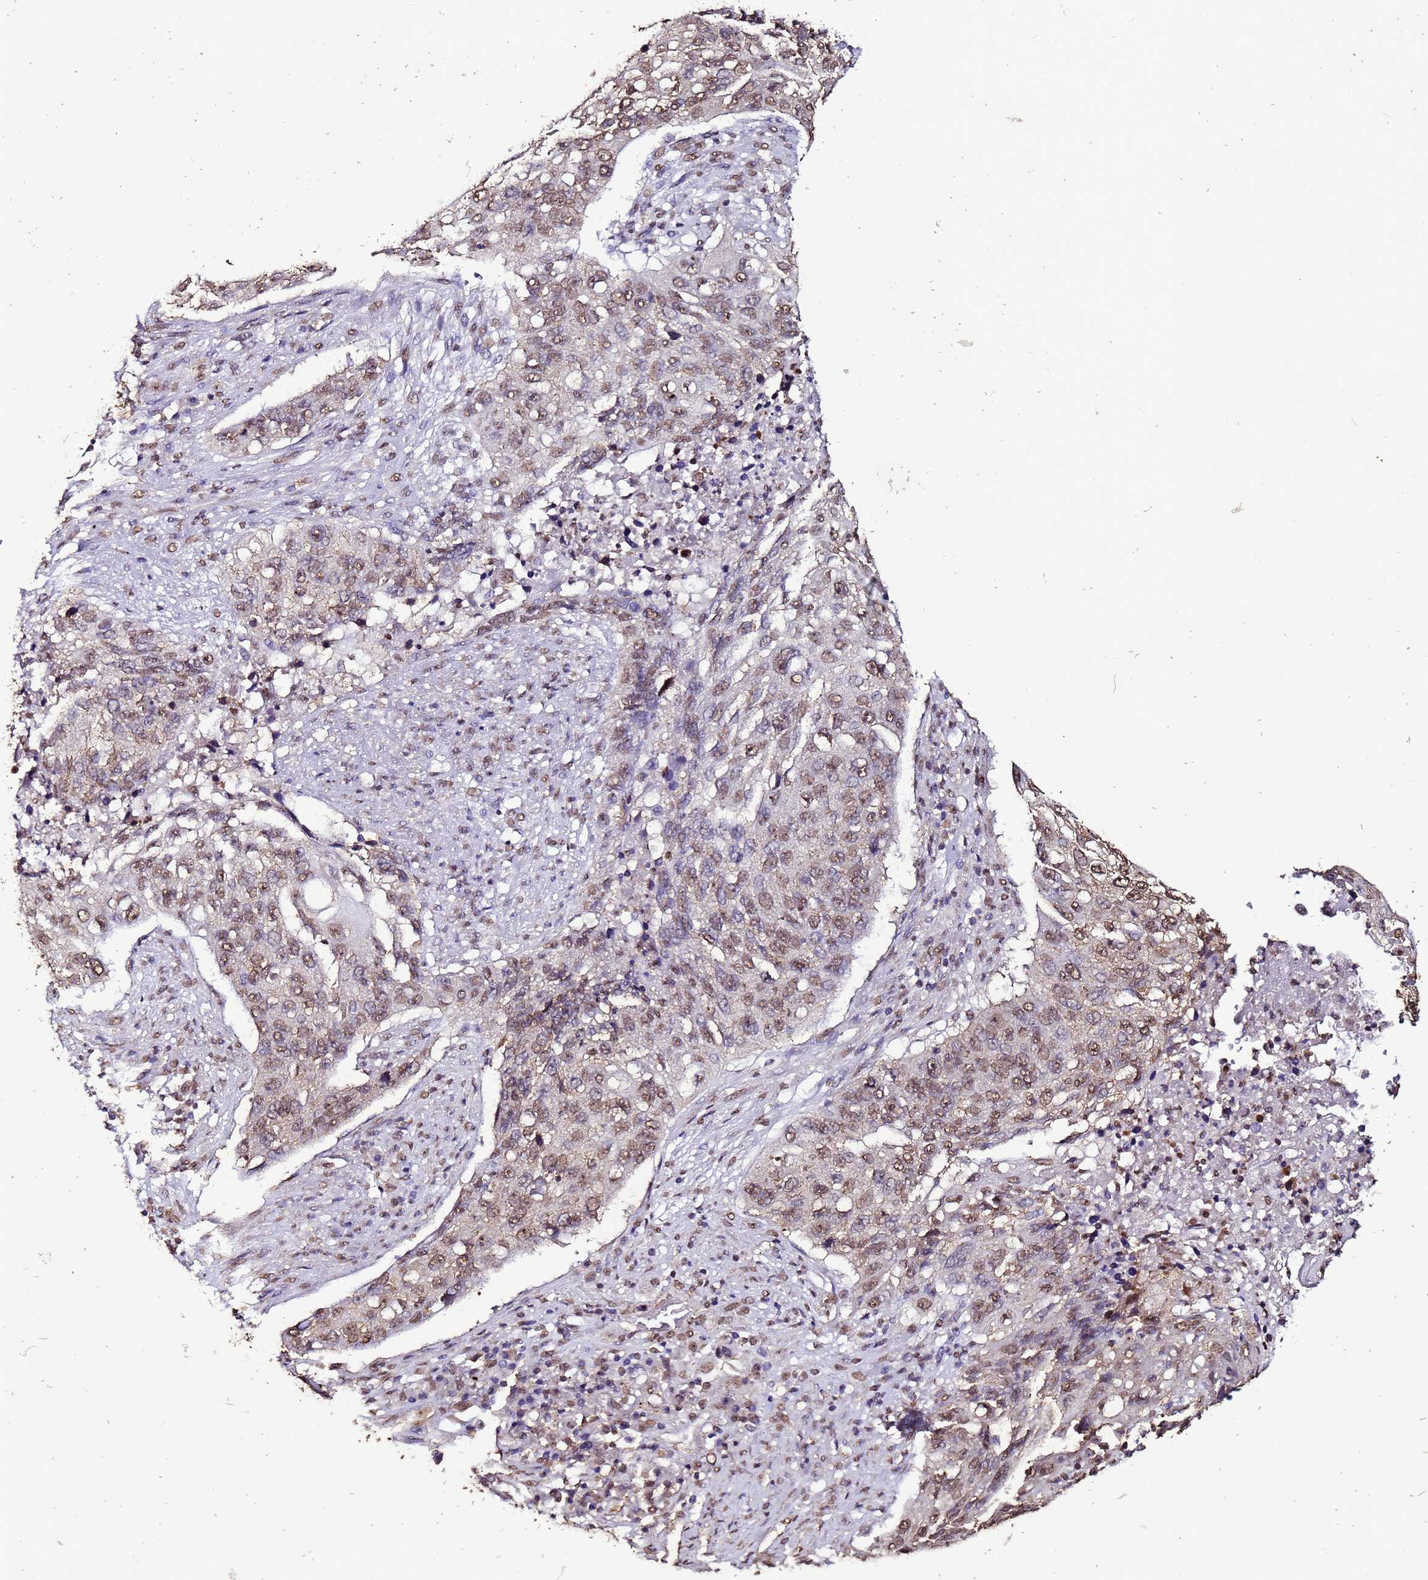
{"staining": {"intensity": "moderate", "quantity": ">75%", "location": "nuclear"}, "tissue": "lung cancer", "cell_type": "Tumor cells", "image_type": "cancer", "snomed": [{"axis": "morphology", "description": "Squamous cell carcinoma, NOS"}, {"axis": "topography", "description": "Lung"}], "caption": "An immunohistochemistry micrograph of neoplastic tissue is shown. Protein staining in brown labels moderate nuclear positivity in lung cancer within tumor cells. Using DAB (brown) and hematoxylin (blue) stains, captured at high magnification using brightfield microscopy.", "gene": "TRIP6", "patient": {"sex": "female", "age": 63}}